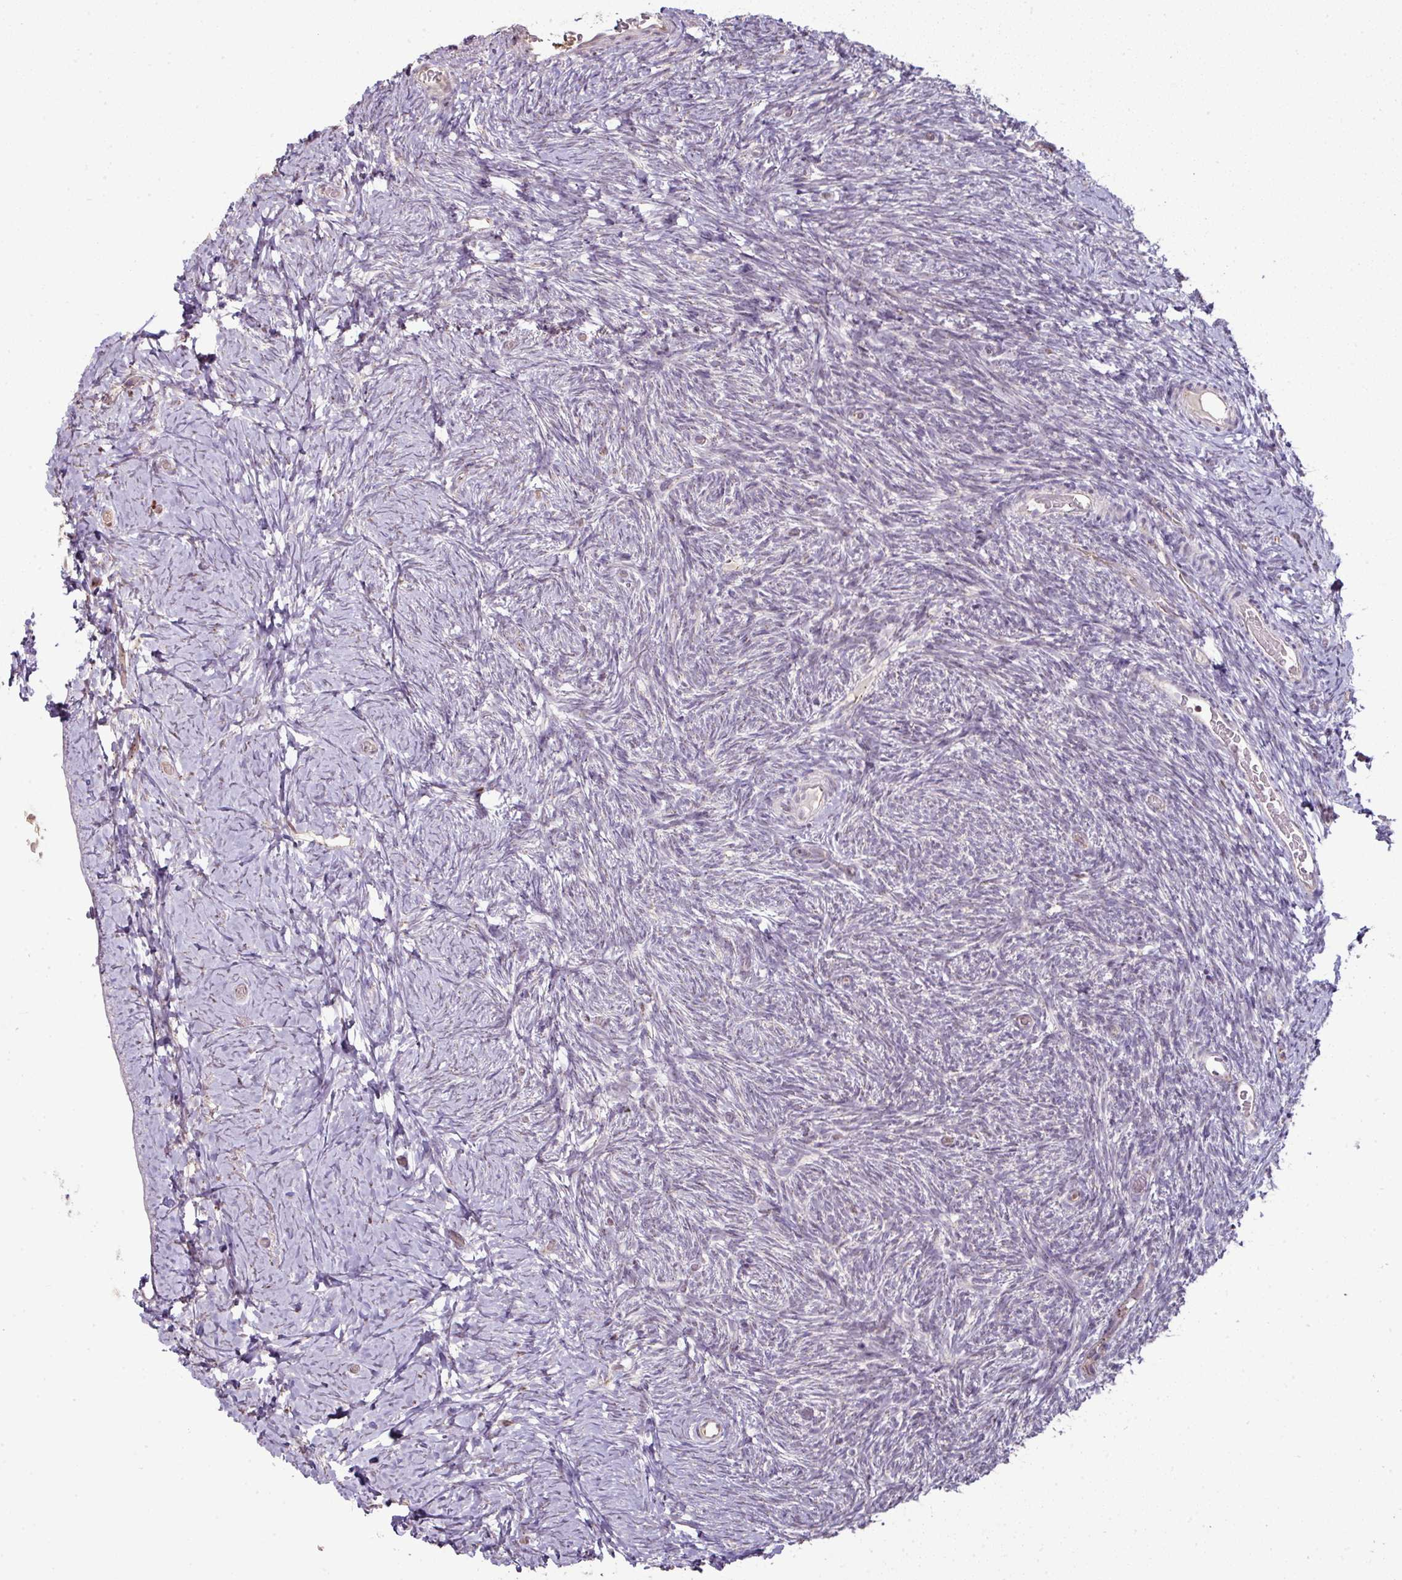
{"staining": {"intensity": "weak", "quantity": "25%-75%", "location": "cytoplasmic/membranous"}, "tissue": "ovary", "cell_type": "Follicle cells", "image_type": "normal", "snomed": [{"axis": "morphology", "description": "Normal tissue, NOS"}, {"axis": "topography", "description": "Ovary"}], "caption": "Follicle cells show weak cytoplasmic/membranous expression in approximately 25%-75% of cells in benign ovary.", "gene": "CXCR5", "patient": {"sex": "female", "age": 39}}